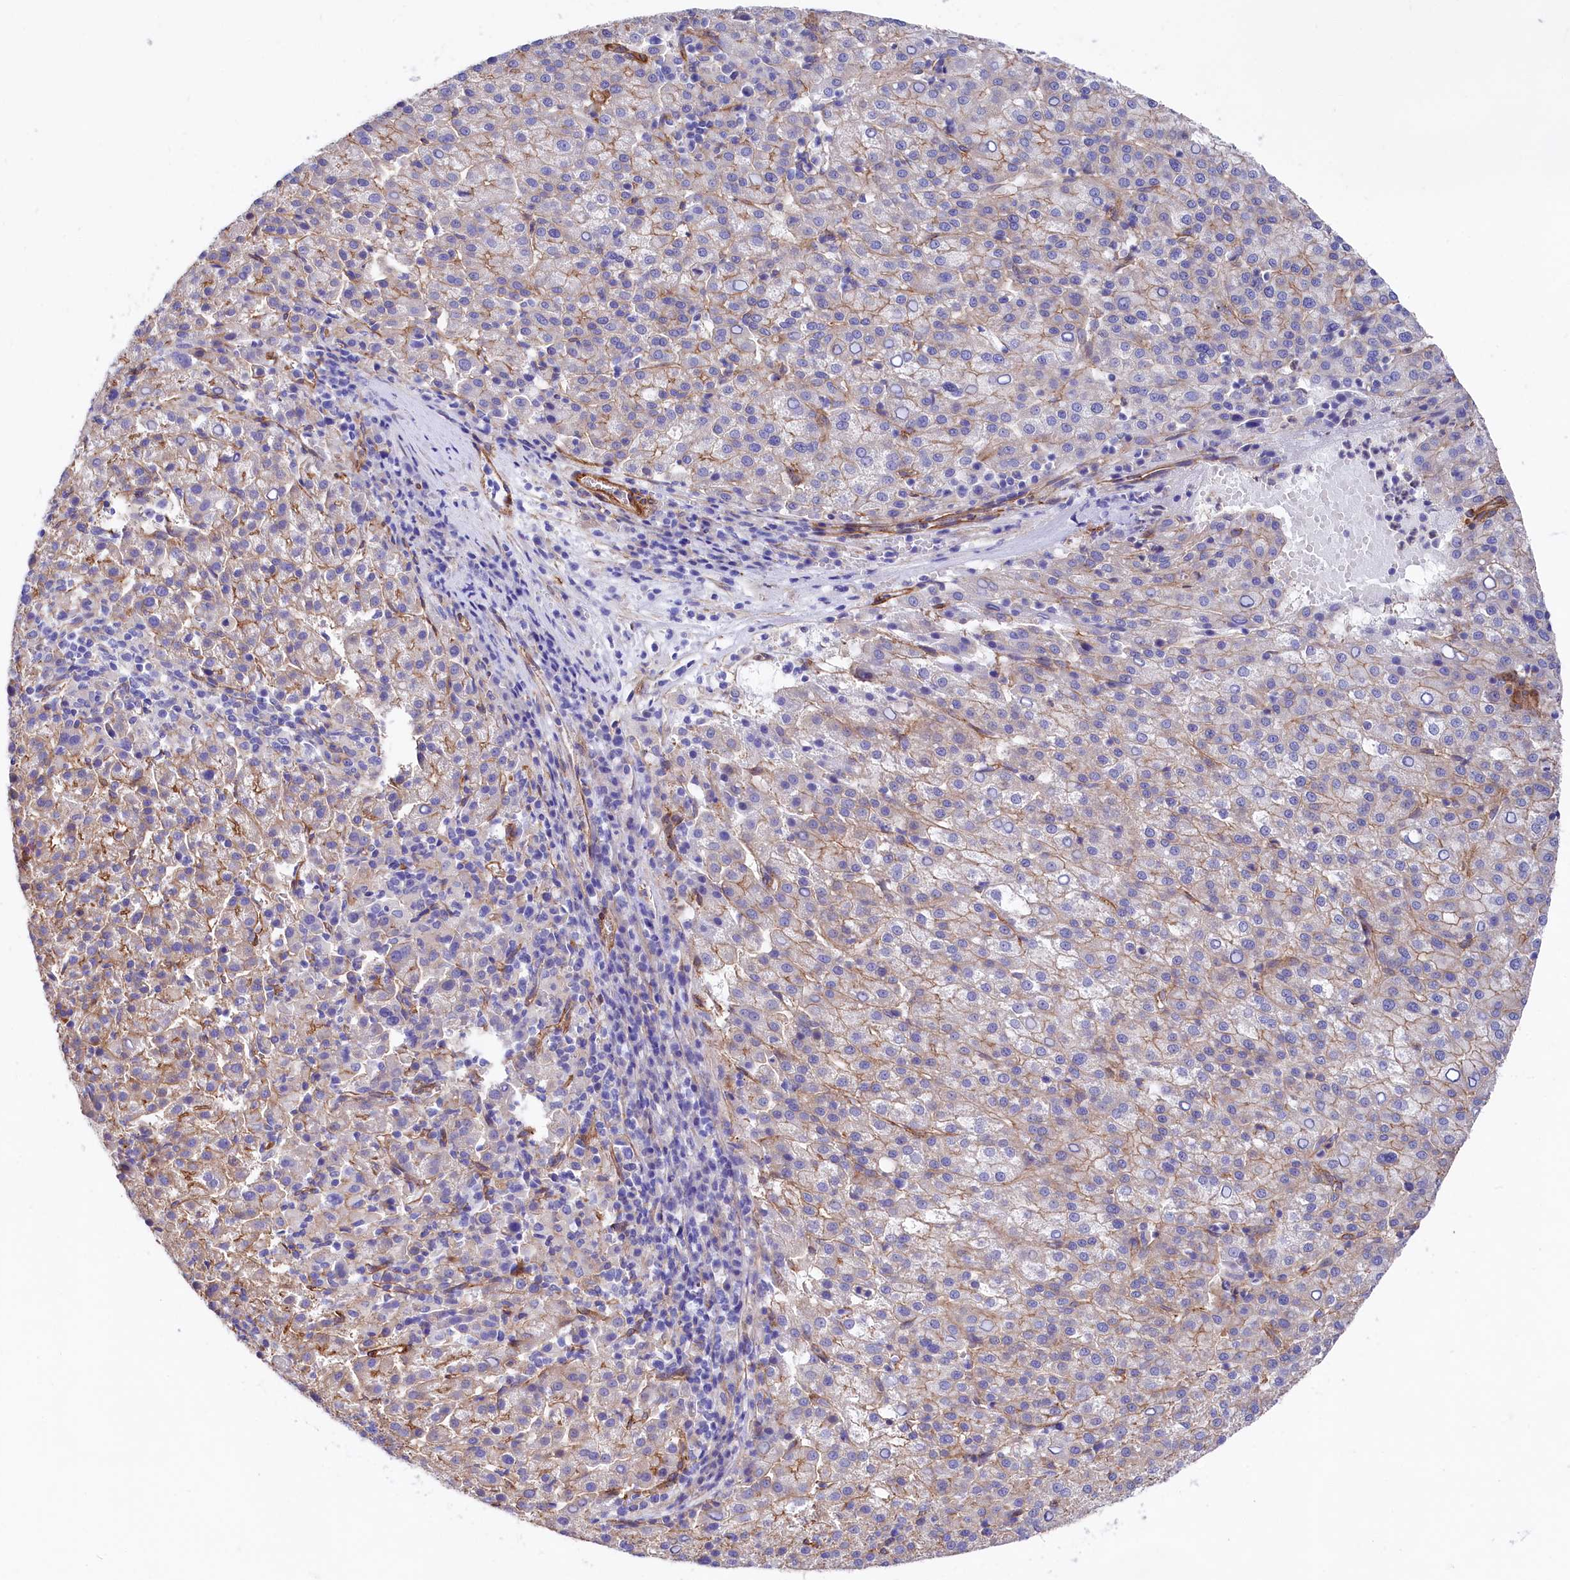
{"staining": {"intensity": "moderate", "quantity": "<25%", "location": "cytoplasmic/membranous"}, "tissue": "liver cancer", "cell_type": "Tumor cells", "image_type": "cancer", "snomed": [{"axis": "morphology", "description": "Carcinoma, Hepatocellular, NOS"}, {"axis": "topography", "description": "Liver"}], "caption": "High-magnification brightfield microscopy of liver cancer stained with DAB (brown) and counterstained with hematoxylin (blue). tumor cells exhibit moderate cytoplasmic/membranous positivity is present in about<25% of cells.", "gene": "TNKS1BP1", "patient": {"sex": "female", "age": 58}}